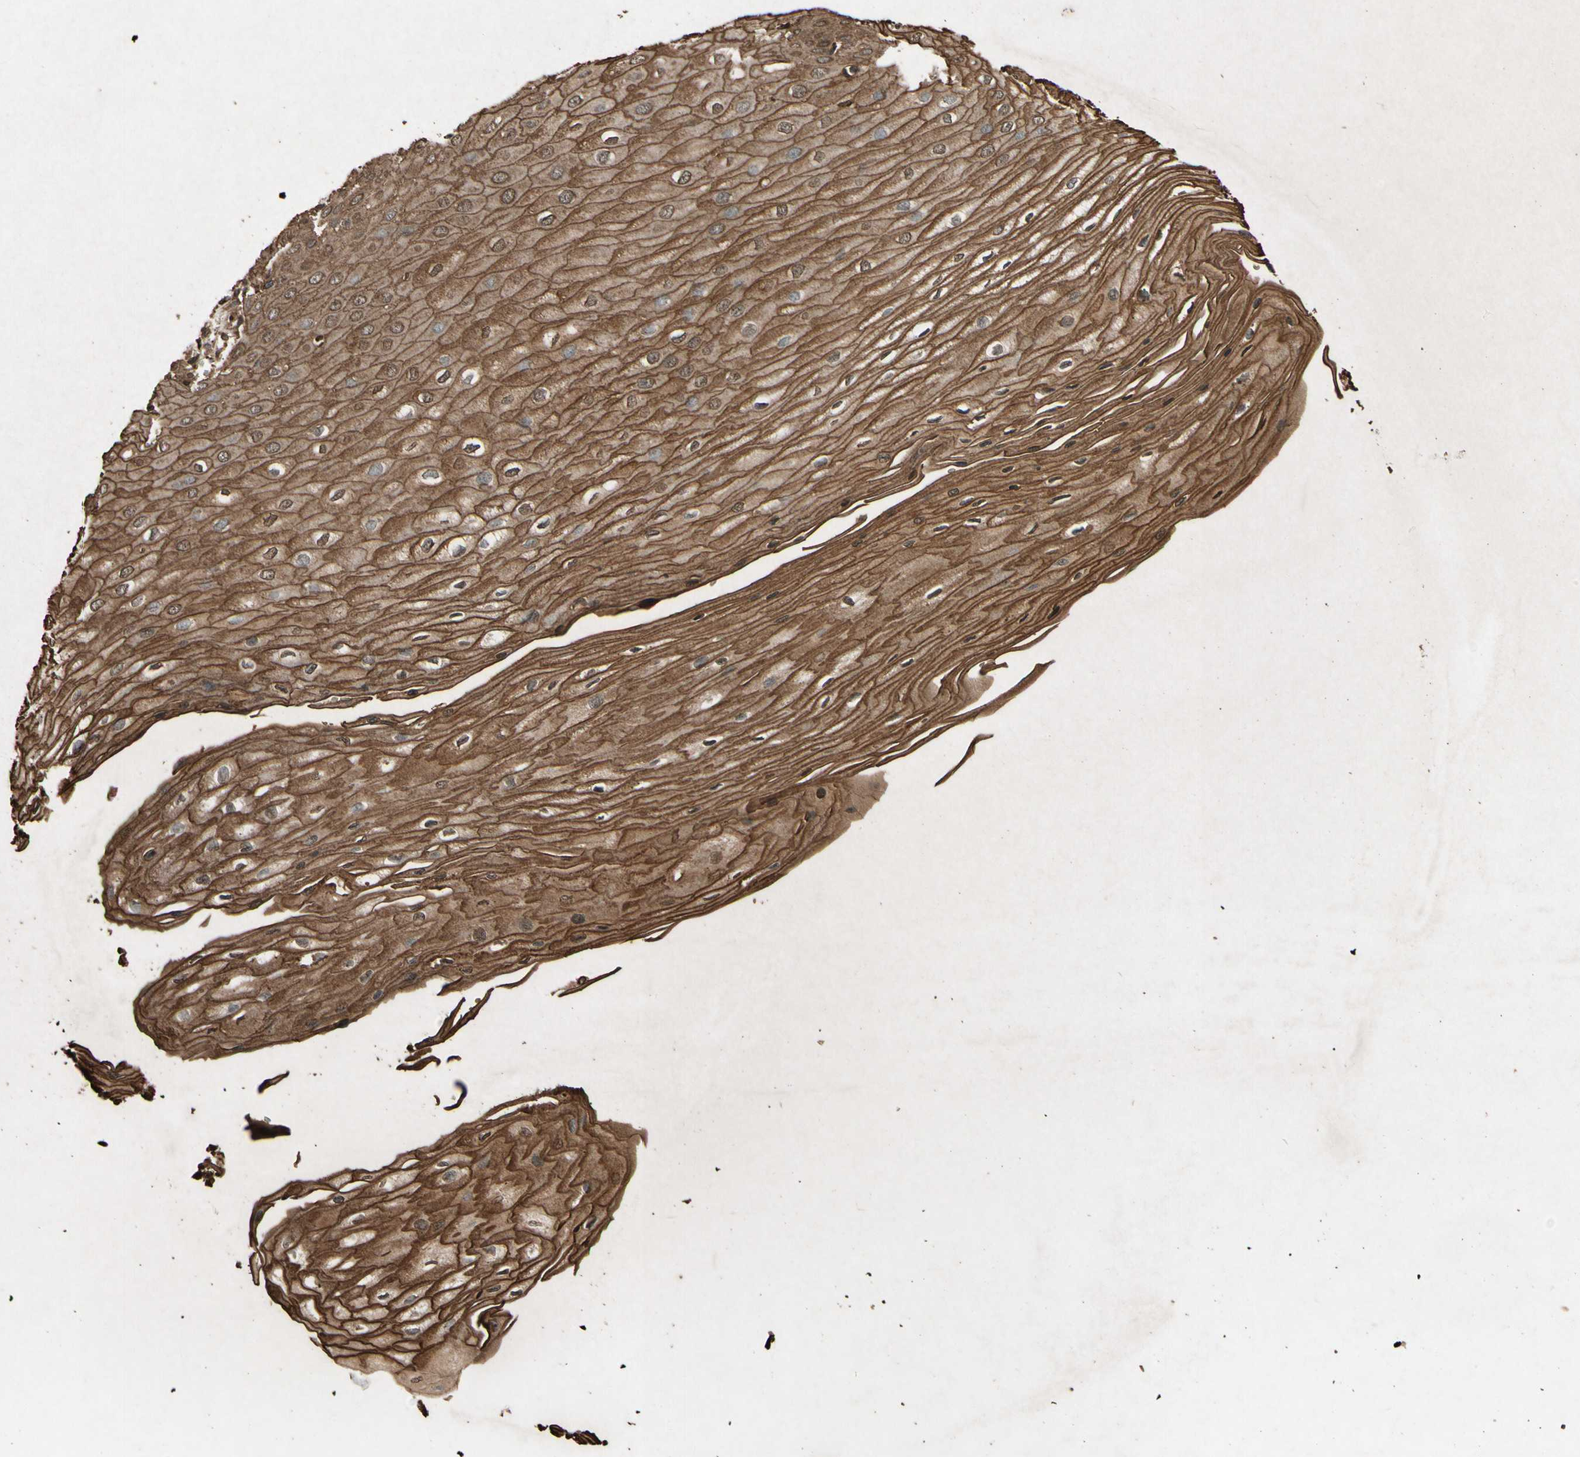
{"staining": {"intensity": "strong", "quantity": ">75%", "location": "cytoplasmic/membranous,nuclear"}, "tissue": "esophagus", "cell_type": "Squamous epithelial cells", "image_type": "normal", "snomed": [{"axis": "morphology", "description": "Normal tissue, NOS"}, {"axis": "morphology", "description": "Squamous cell carcinoma, NOS"}, {"axis": "topography", "description": "Esophagus"}], "caption": "Benign esophagus shows strong cytoplasmic/membranous,nuclear staining in approximately >75% of squamous epithelial cells, visualized by immunohistochemistry.", "gene": "TXN2", "patient": {"sex": "male", "age": 65}}